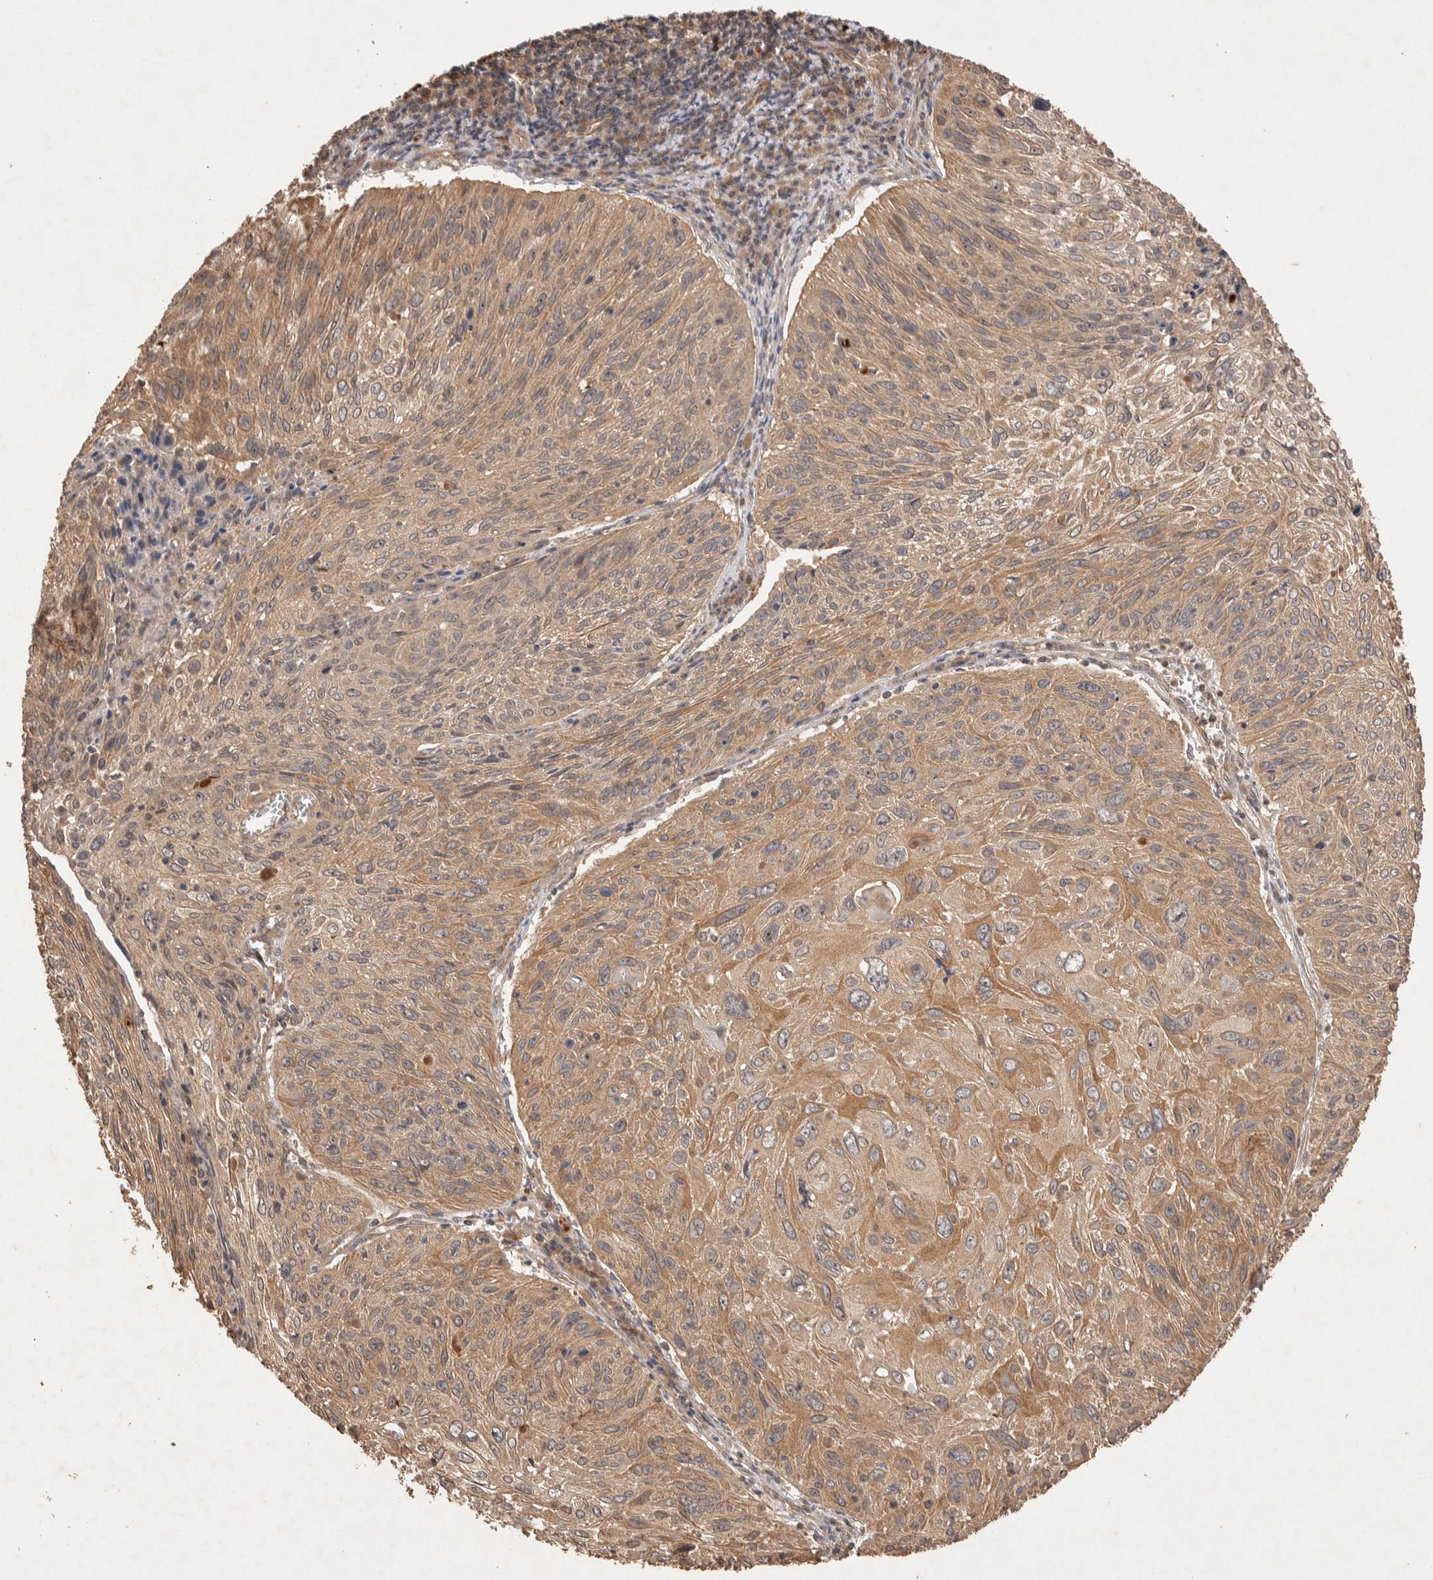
{"staining": {"intensity": "moderate", "quantity": ">75%", "location": "cytoplasmic/membranous"}, "tissue": "cervical cancer", "cell_type": "Tumor cells", "image_type": "cancer", "snomed": [{"axis": "morphology", "description": "Squamous cell carcinoma, NOS"}, {"axis": "topography", "description": "Cervix"}], "caption": "The micrograph shows staining of cervical cancer (squamous cell carcinoma), revealing moderate cytoplasmic/membranous protein positivity (brown color) within tumor cells.", "gene": "NSMAF", "patient": {"sex": "female", "age": 51}}